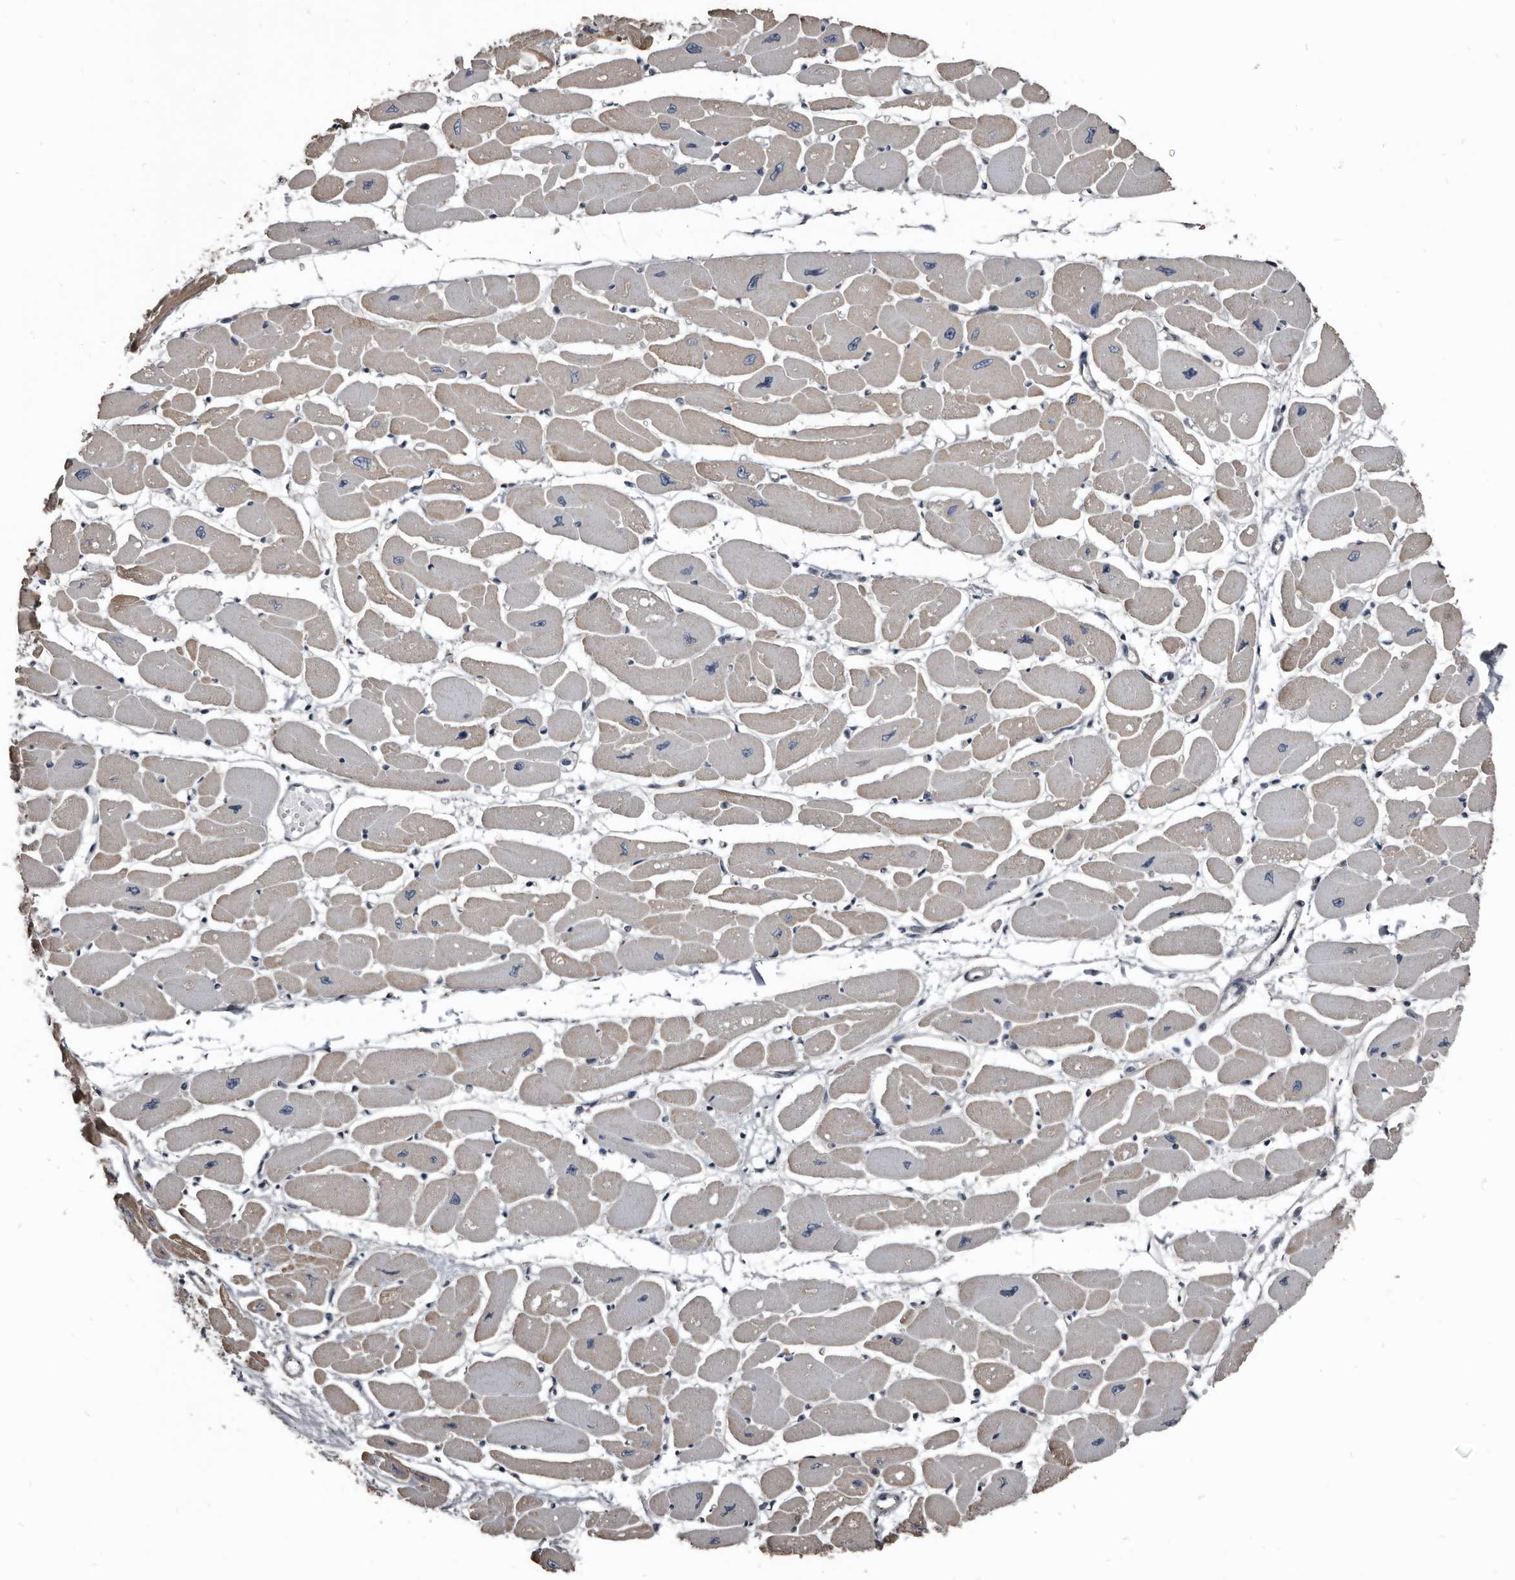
{"staining": {"intensity": "weak", "quantity": "25%-75%", "location": "cytoplasmic/membranous"}, "tissue": "heart muscle", "cell_type": "Cardiomyocytes", "image_type": "normal", "snomed": [{"axis": "morphology", "description": "Normal tissue, NOS"}, {"axis": "topography", "description": "Heart"}], "caption": "An image of human heart muscle stained for a protein reveals weak cytoplasmic/membranous brown staining in cardiomyocytes. The staining is performed using DAB (3,3'-diaminobenzidine) brown chromogen to label protein expression. The nuclei are counter-stained blue using hematoxylin.", "gene": "DHPS", "patient": {"sex": "female", "age": 54}}